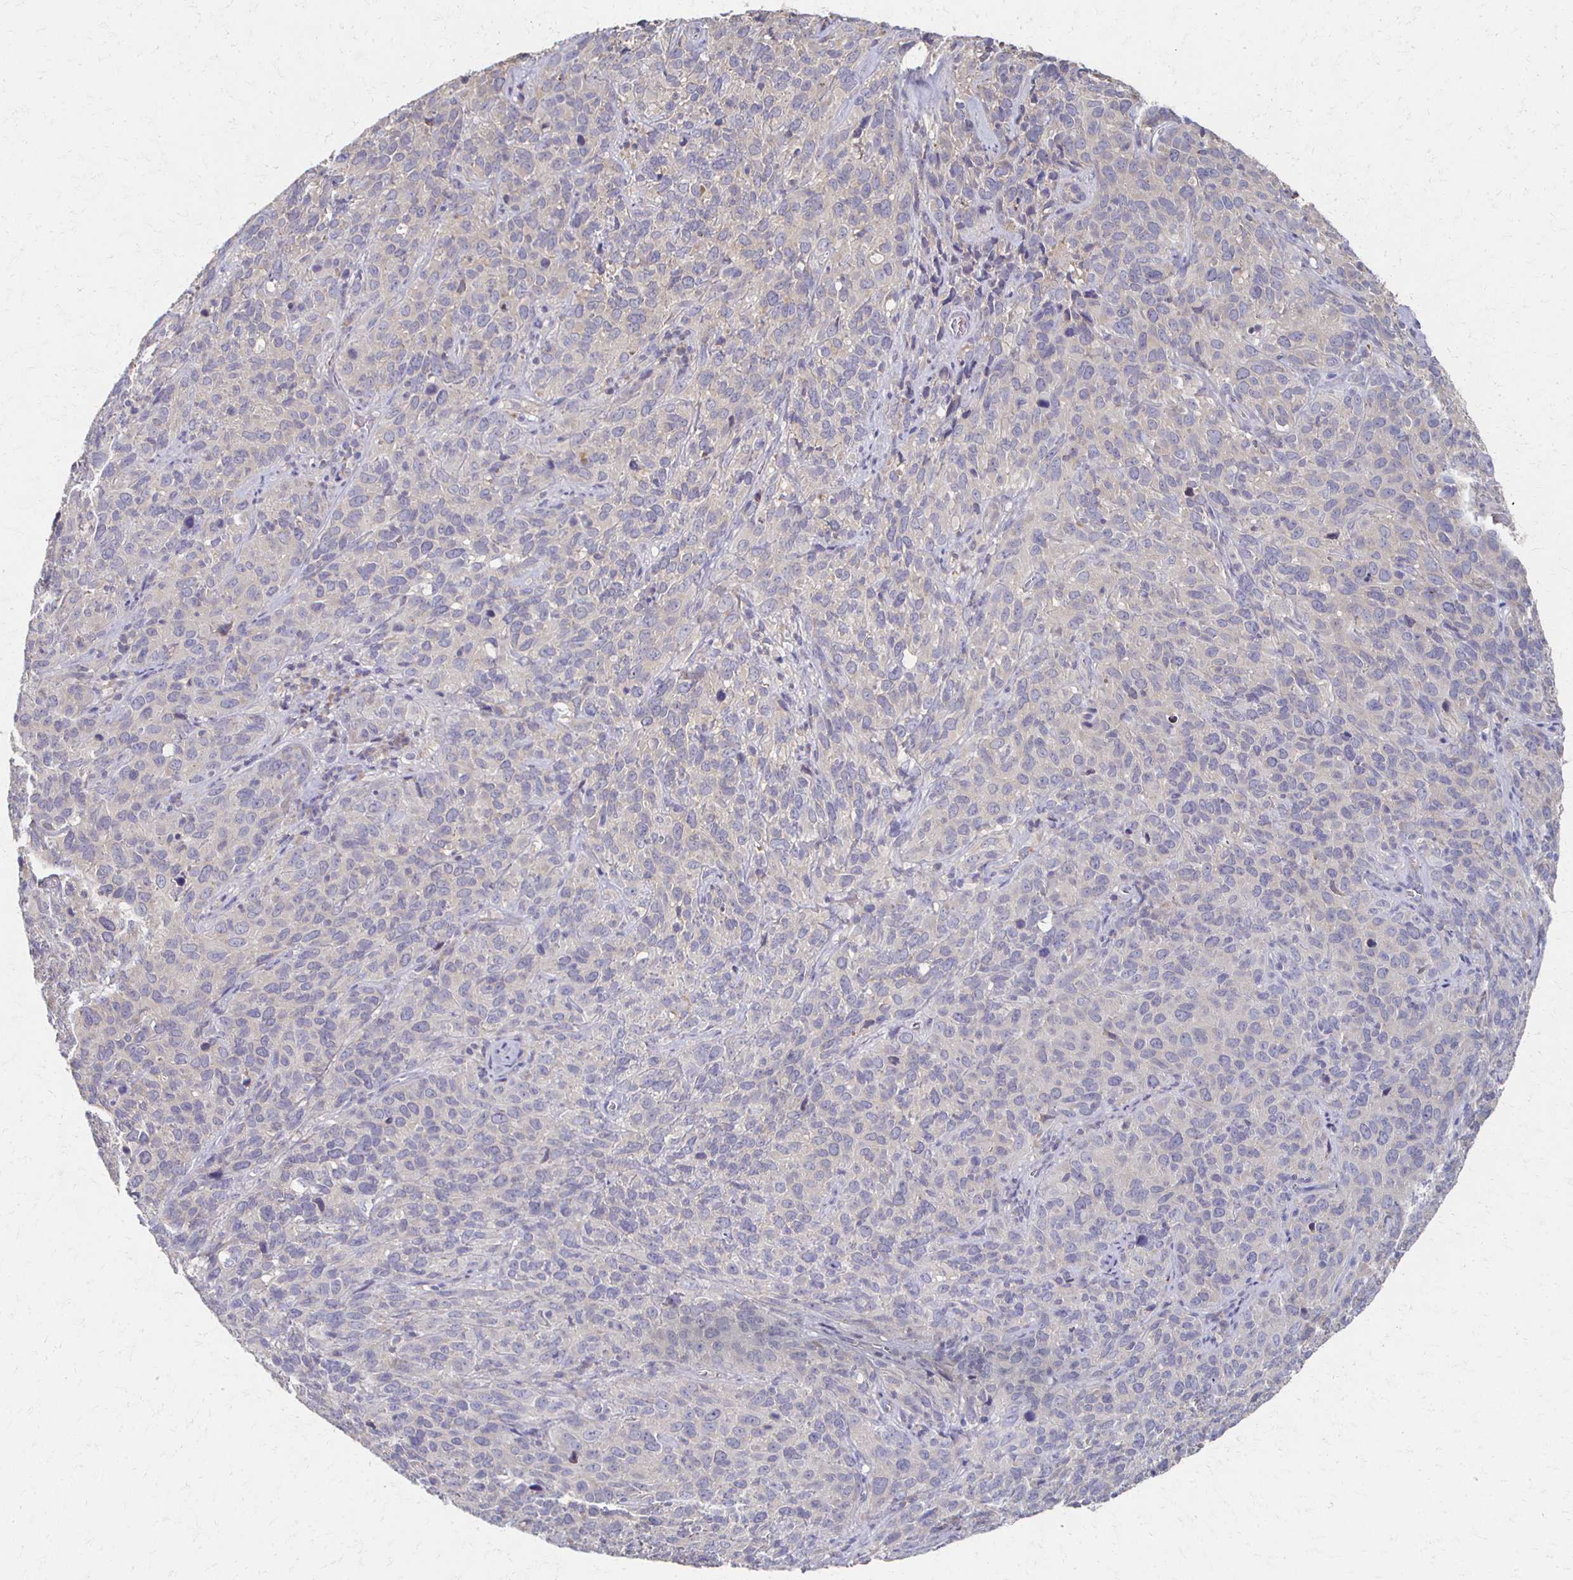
{"staining": {"intensity": "negative", "quantity": "none", "location": "none"}, "tissue": "cervical cancer", "cell_type": "Tumor cells", "image_type": "cancer", "snomed": [{"axis": "morphology", "description": "Squamous cell carcinoma, NOS"}, {"axis": "topography", "description": "Cervix"}], "caption": "An immunohistochemistry (IHC) micrograph of cervical cancer (squamous cell carcinoma) is shown. There is no staining in tumor cells of cervical cancer (squamous cell carcinoma).", "gene": "CX3CR1", "patient": {"sex": "female", "age": 51}}